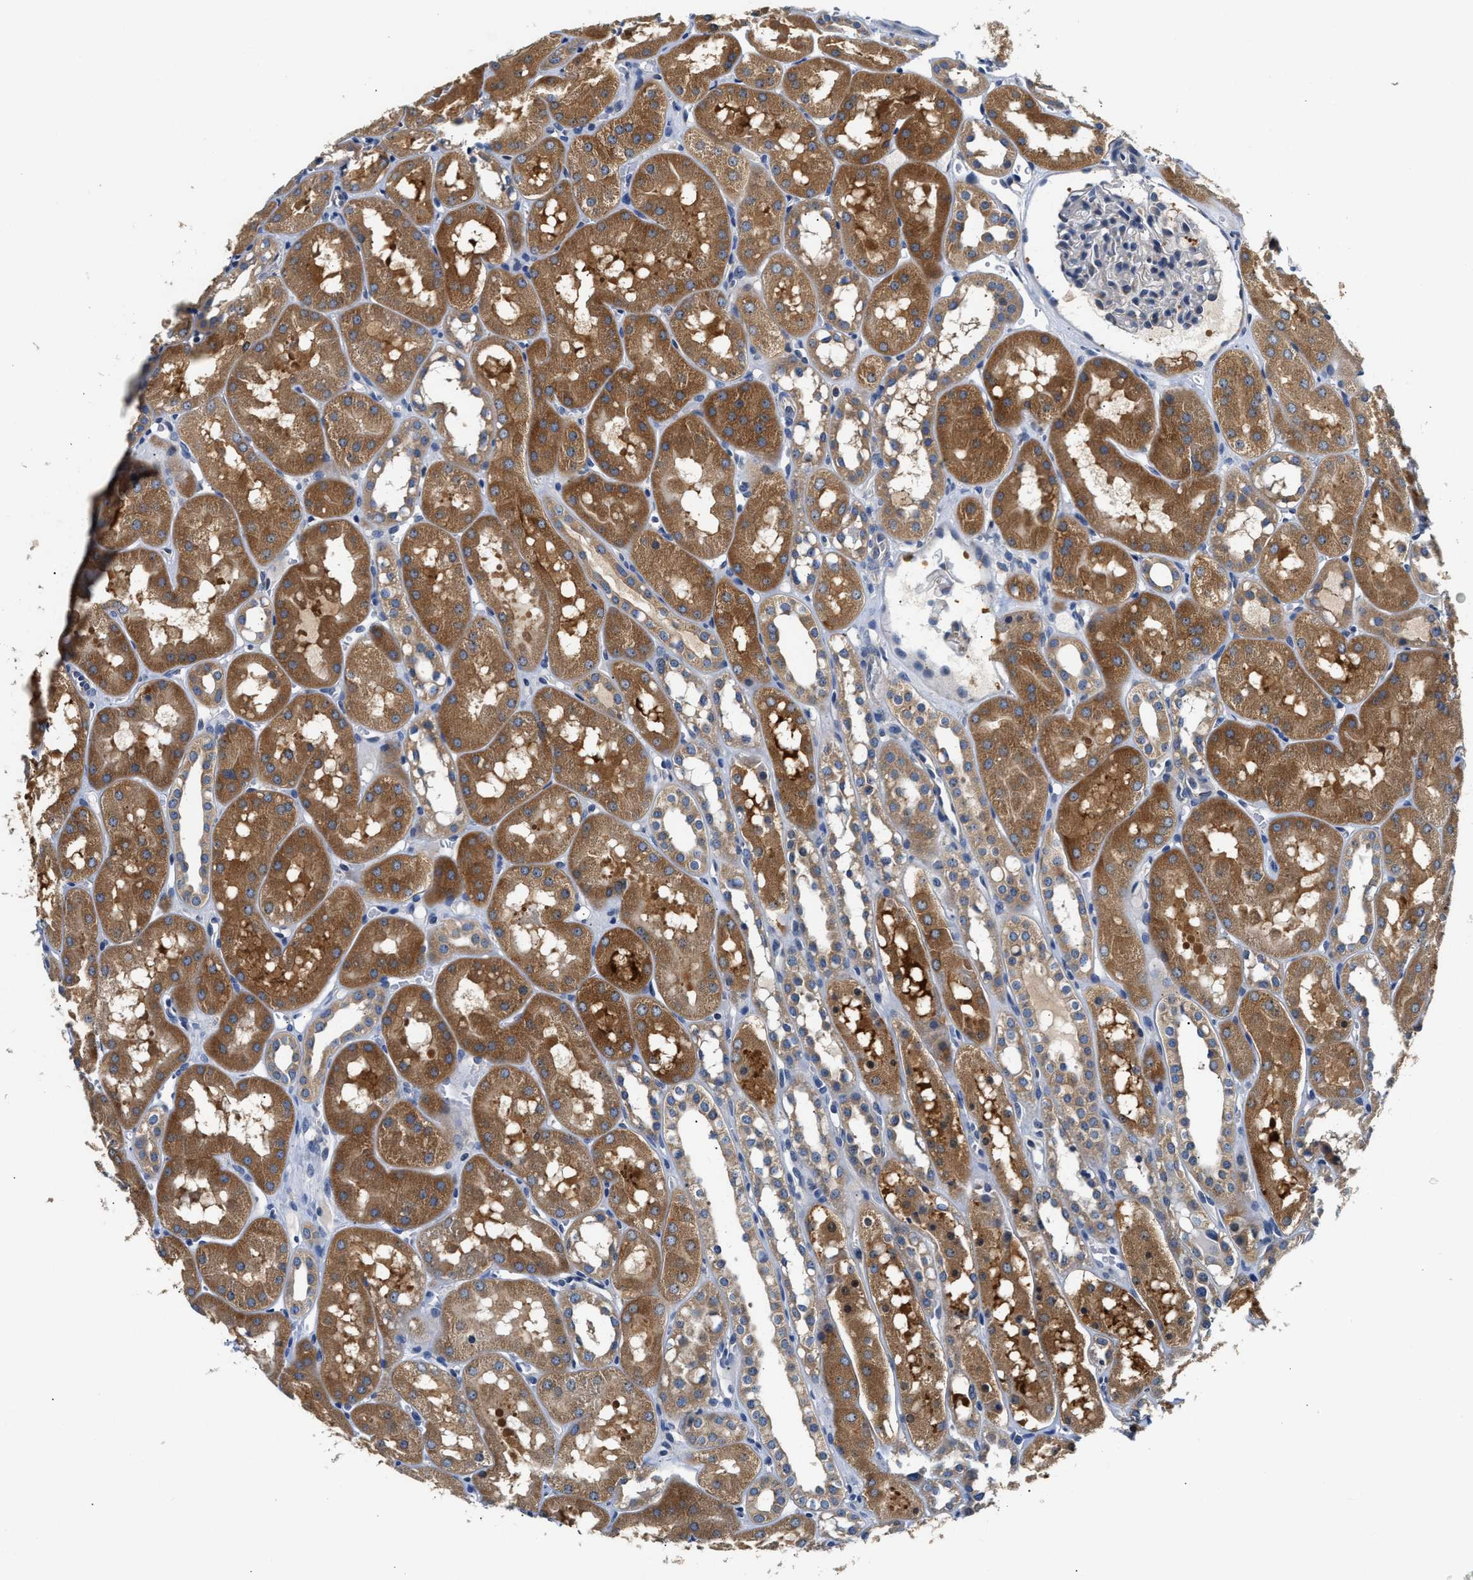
{"staining": {"intensity": "negative", "quantity": "none", "location": "none"}, "tissue": "kidney", "cell_type": "Cells in glomeruli", "image_type": "normal", "snomed": [{"axis": "morphology", "description": "Normal tissue, NOS"}, {"axis": "topography", "description": "Kidney"}, {"axis": "topography", "description": "Urinary bladder"}], "caption": "Immunohistochemical staining of benign kidney demonstrates no significant expression in cells in glomeruli.", "gene": "FAM185A", "patient": {"sex": "male", "age": 16}}